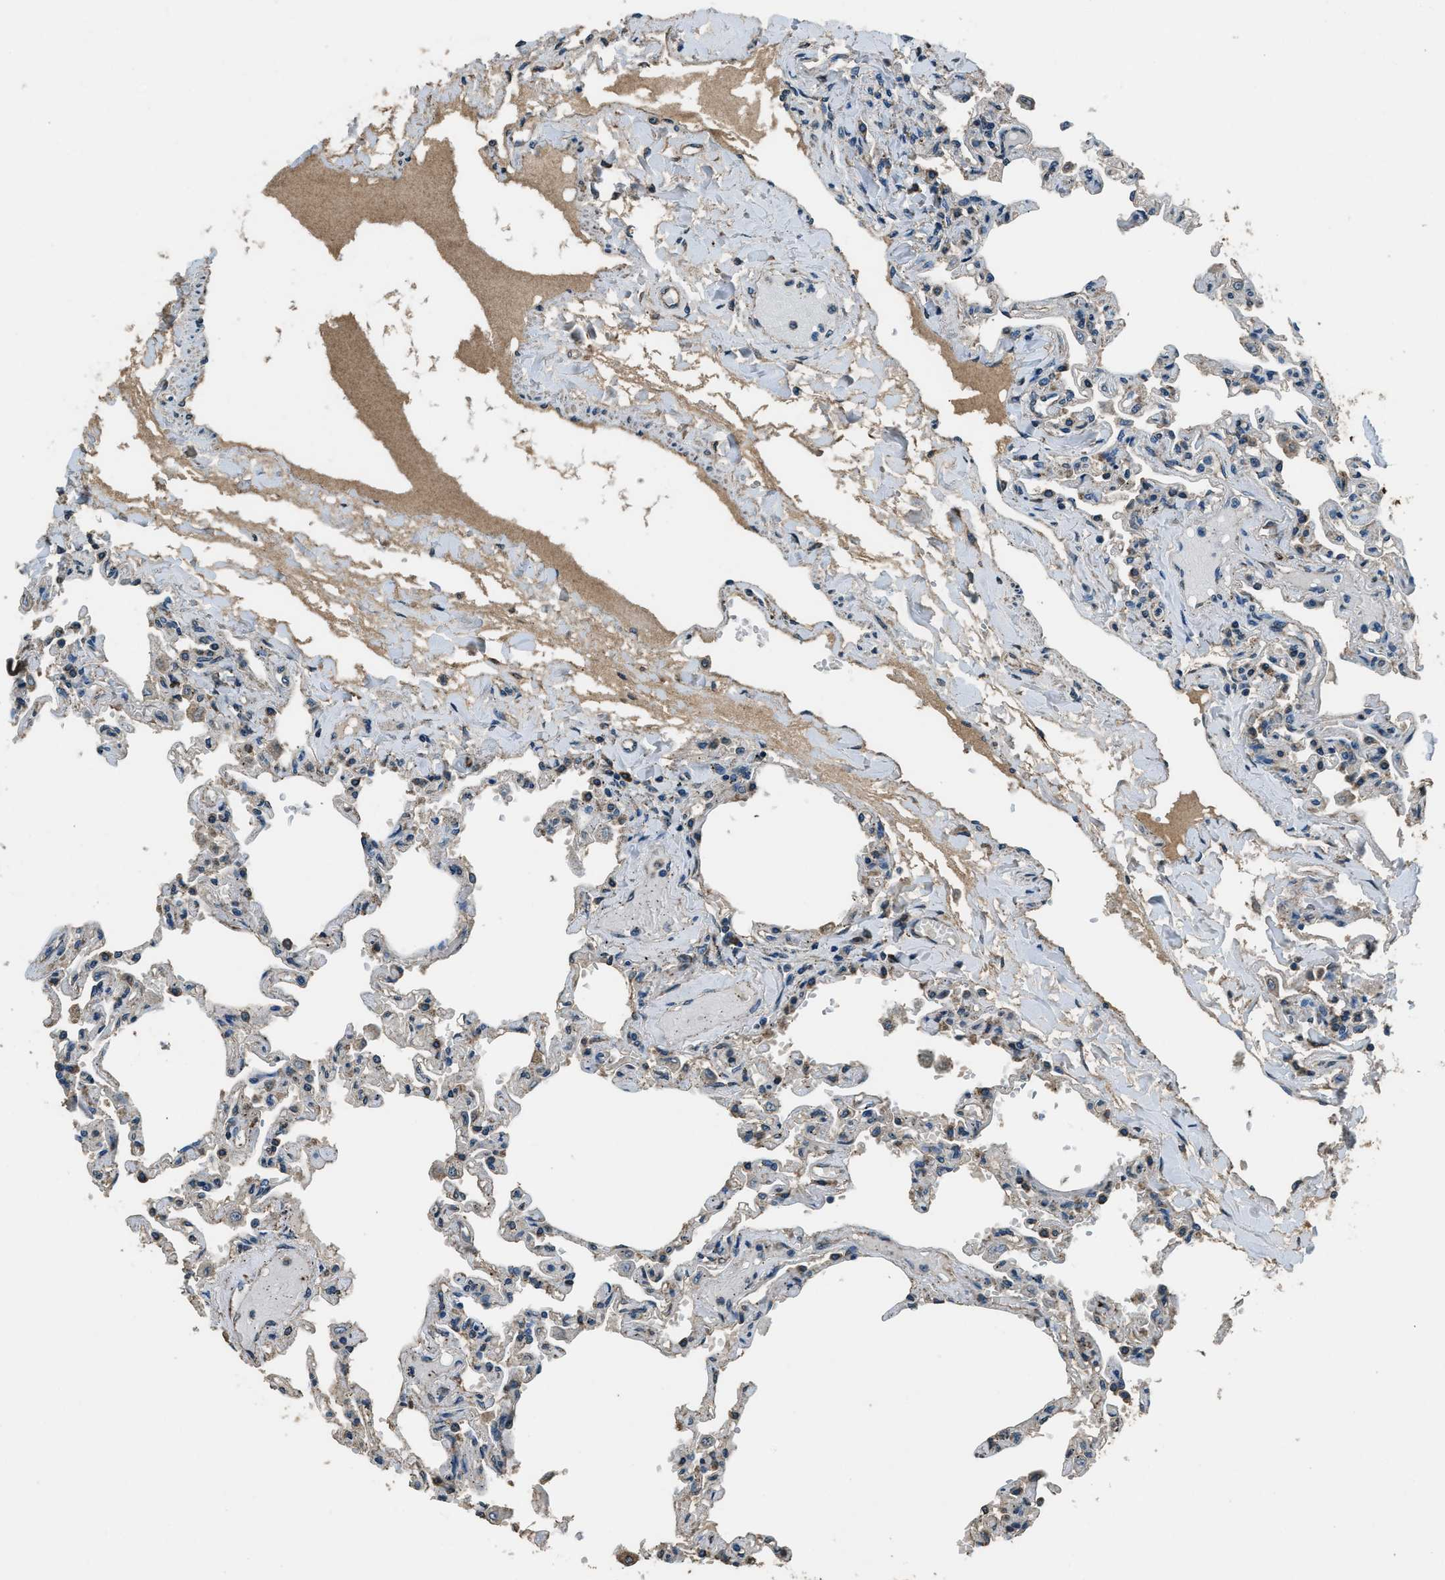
{"staining": {"intensity": "weak", "quantity": "<25%", "location": "cytoplasmic/membranous"}, "tissue": "lung", "cell_type": "Alveolar cells", "image_type": "normal", "snomed": [{"axis": "morphology", "description": "Normal tissue, NOS"}, {"axis": "topography", "description": "Lung"}], "caption": "Alveolar cells show no significant protein staining in unremarkable lung. (Immunohistochemistry (ihc), brightfield microscopy, high magnification).", "gene": "SALL3", "patient": {"sex": "male", "age": 21}}